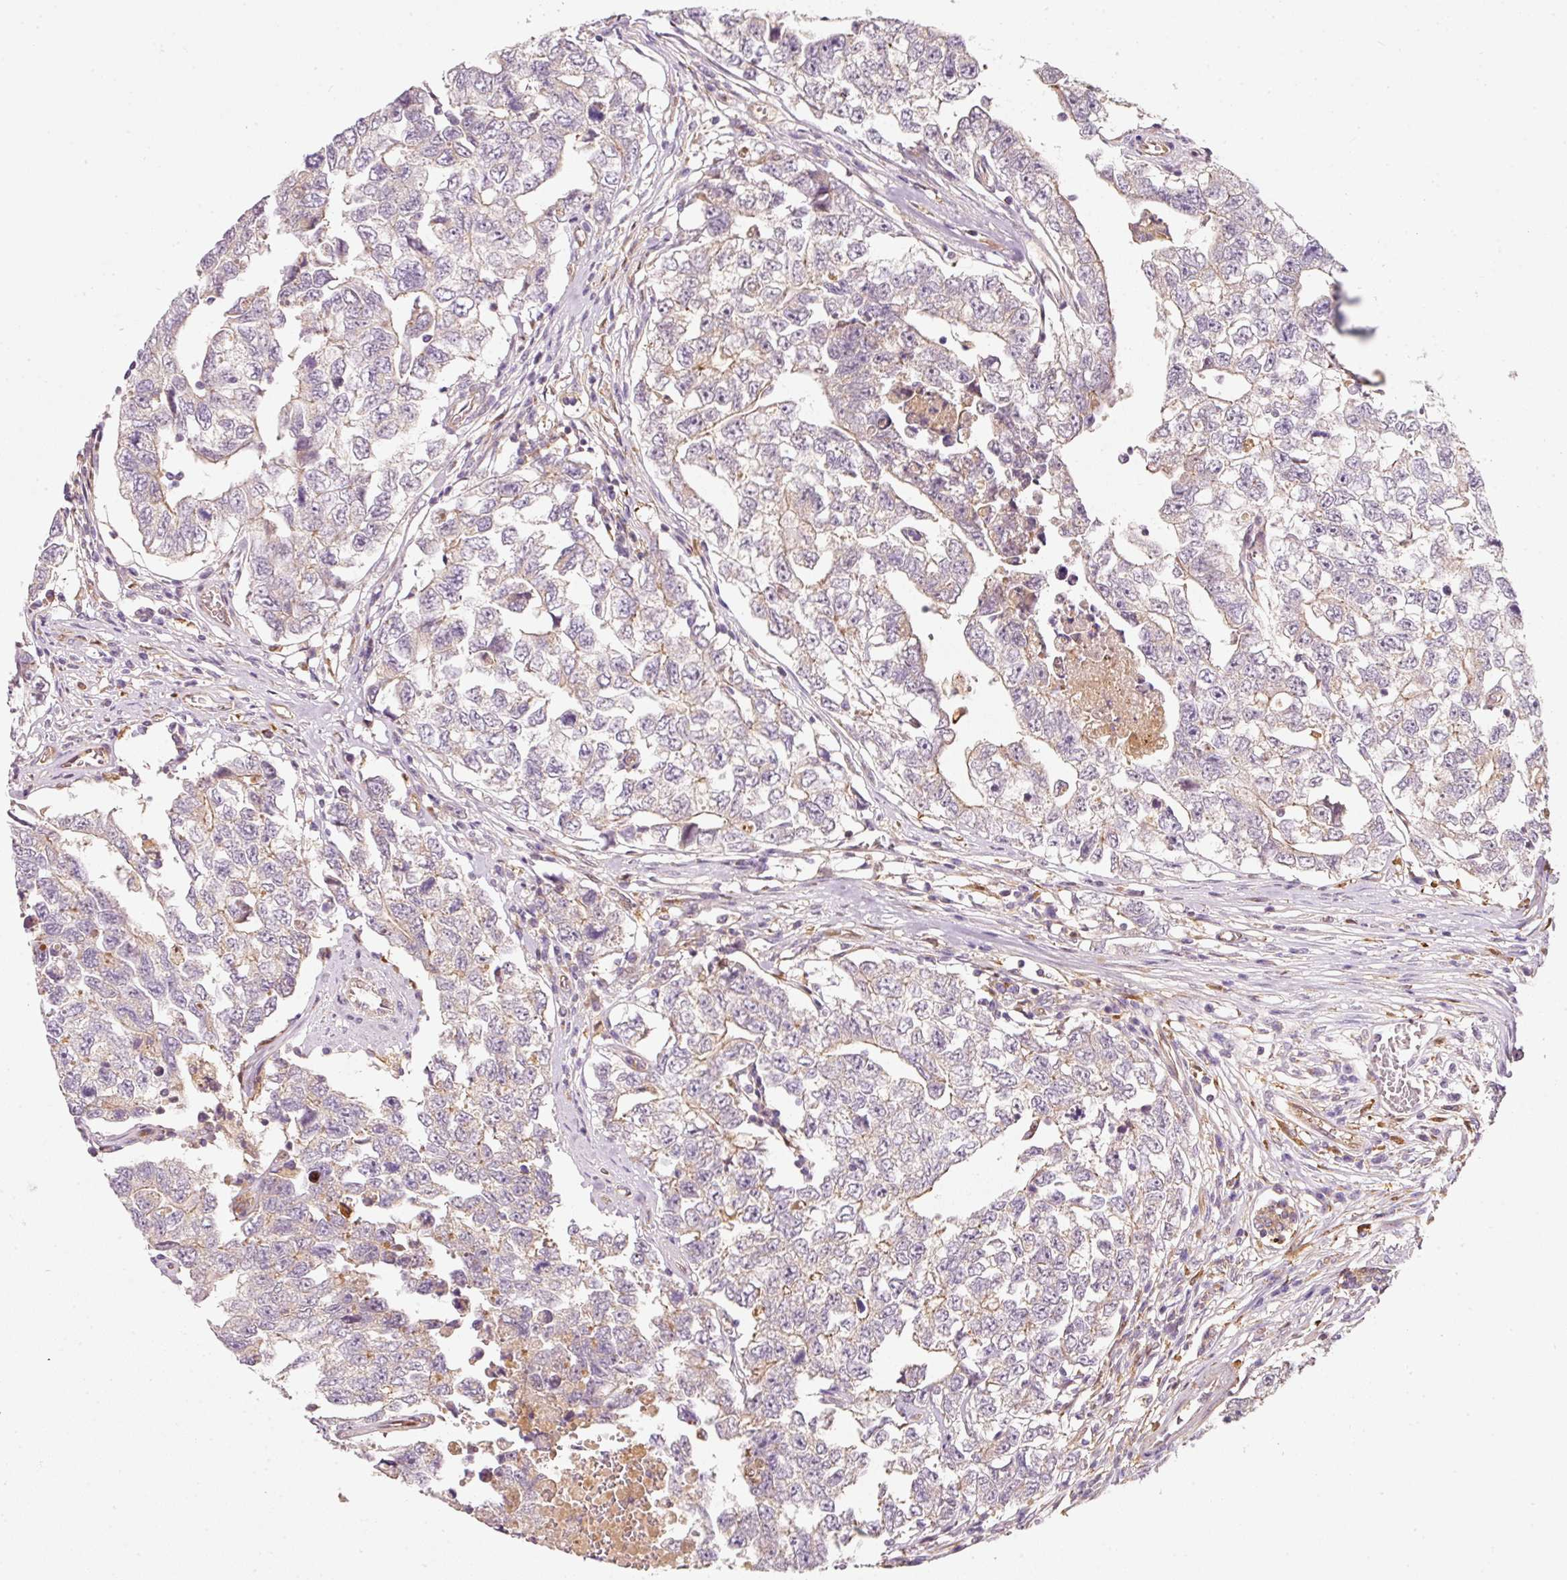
{"staining": {"intensity": "weak", "quantity": "<25%", "location": "cytoplasmic/membranous"}, "tissue": "testis cancer", "cell_type": "Tumor cells", "image_type": "cancer", "snomed": [{"axis": "morphology", "description": "Carcinoma, Embryonal, NOS"}, {"axis": "topography", "description": "Testis"}], "caption": "Immunohistochemical staining of human embryonal carcinoma (testis) displays no significant positivity in tumor cells.", "gene": "IQGAP2", "patient": {"sex": "male", "age": 22}}